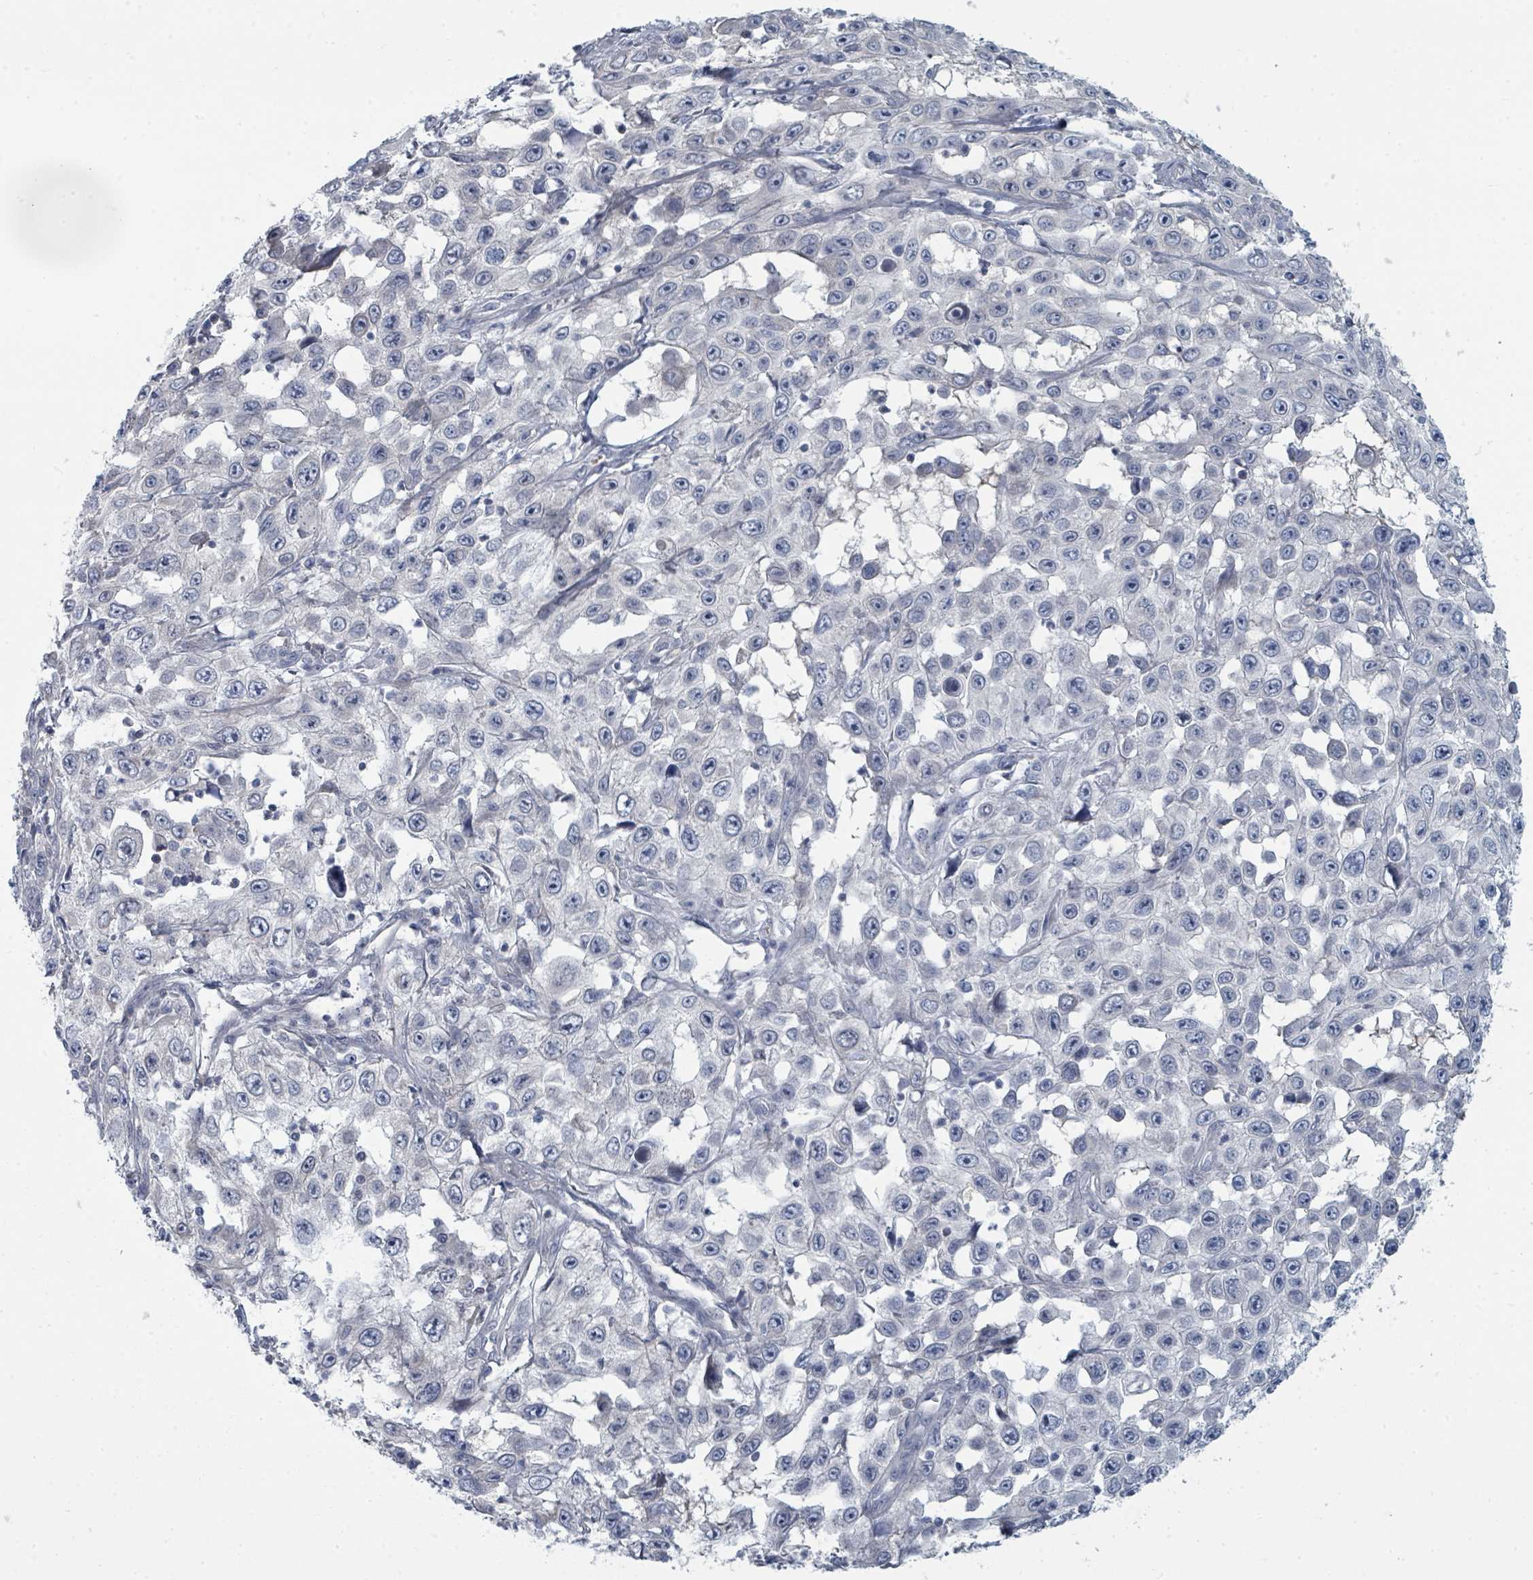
{"staining": {"intensity": "negative", "quantity": "none", "location": "none"}, "tissue": "skin cancer", "cell_type": "Tumor cells", "image_type": "cancer", "snomed": [{"axis": "morphology", "description": "Squamous cell carcinoma, NOS"}, {"axis": "topography", "description": "Skin"}], "caption": "This is an immunohistochemistry micrograph of skin cancer. There is no staining in tumor cells.", "gene": "SLC25A45", "patient": {"sex": "male", "age": 82}}